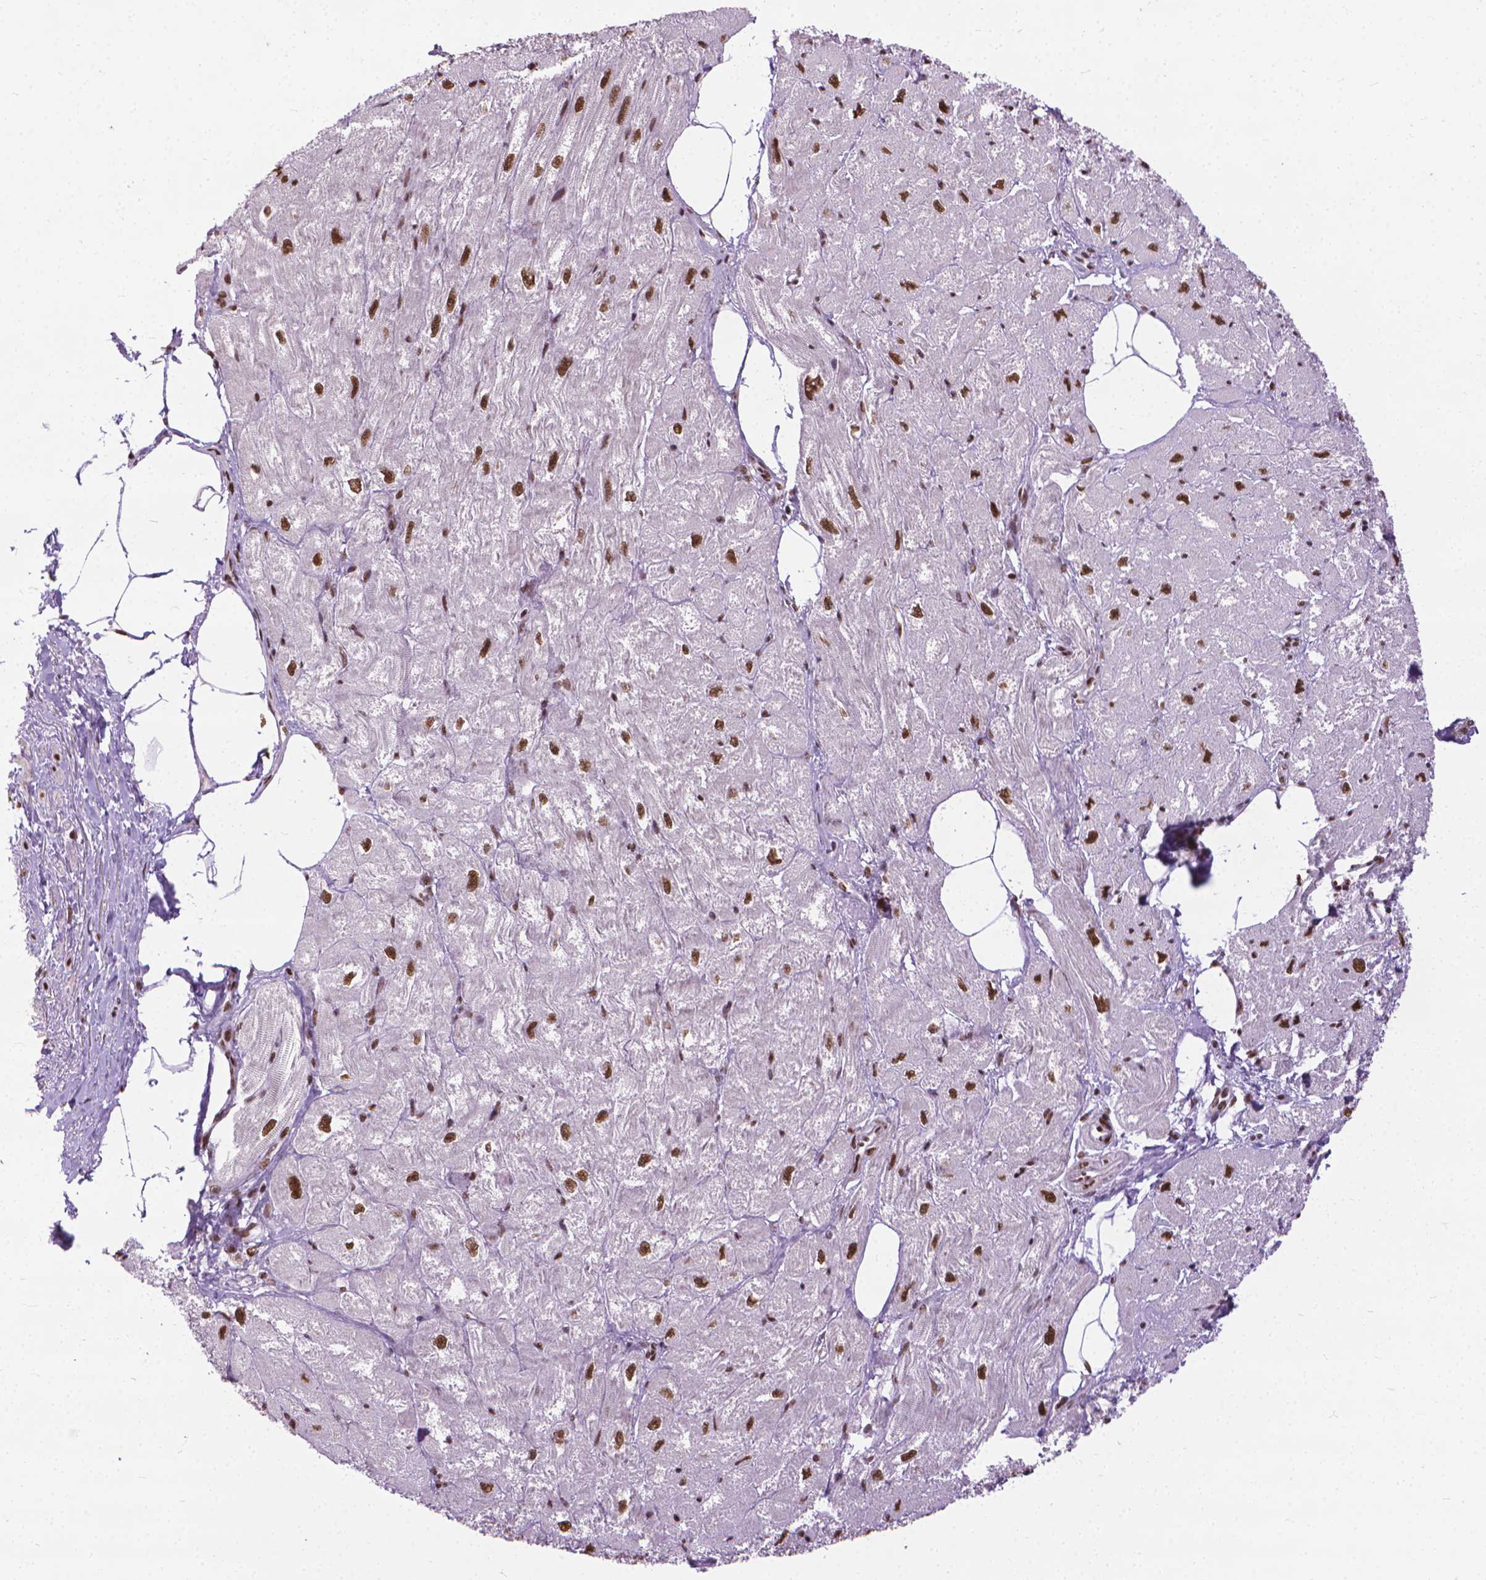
{"staining": {"intensity": "strong", "quantity": "25%-75%", "location": "nuclear"}, "tissue": "heart muscle", "cell_type": "Cardiomyocytes", "image_type": "normal", "snomed": [{"axis": "morphology", "description": "Normal tissue, NOS"}, {"axis": "topography", "description": "Heart"}], "caption": "The histopathology image exhibits staining of benign heart muscle, revealing strong nuclear protein positivity (brown color) within cardiomyocytes. Ihc stains the protein of interest in brown and the nuclei are stained blue.", "gene": "AKAP8", "patient": {"sex": "female", "age": 62}}